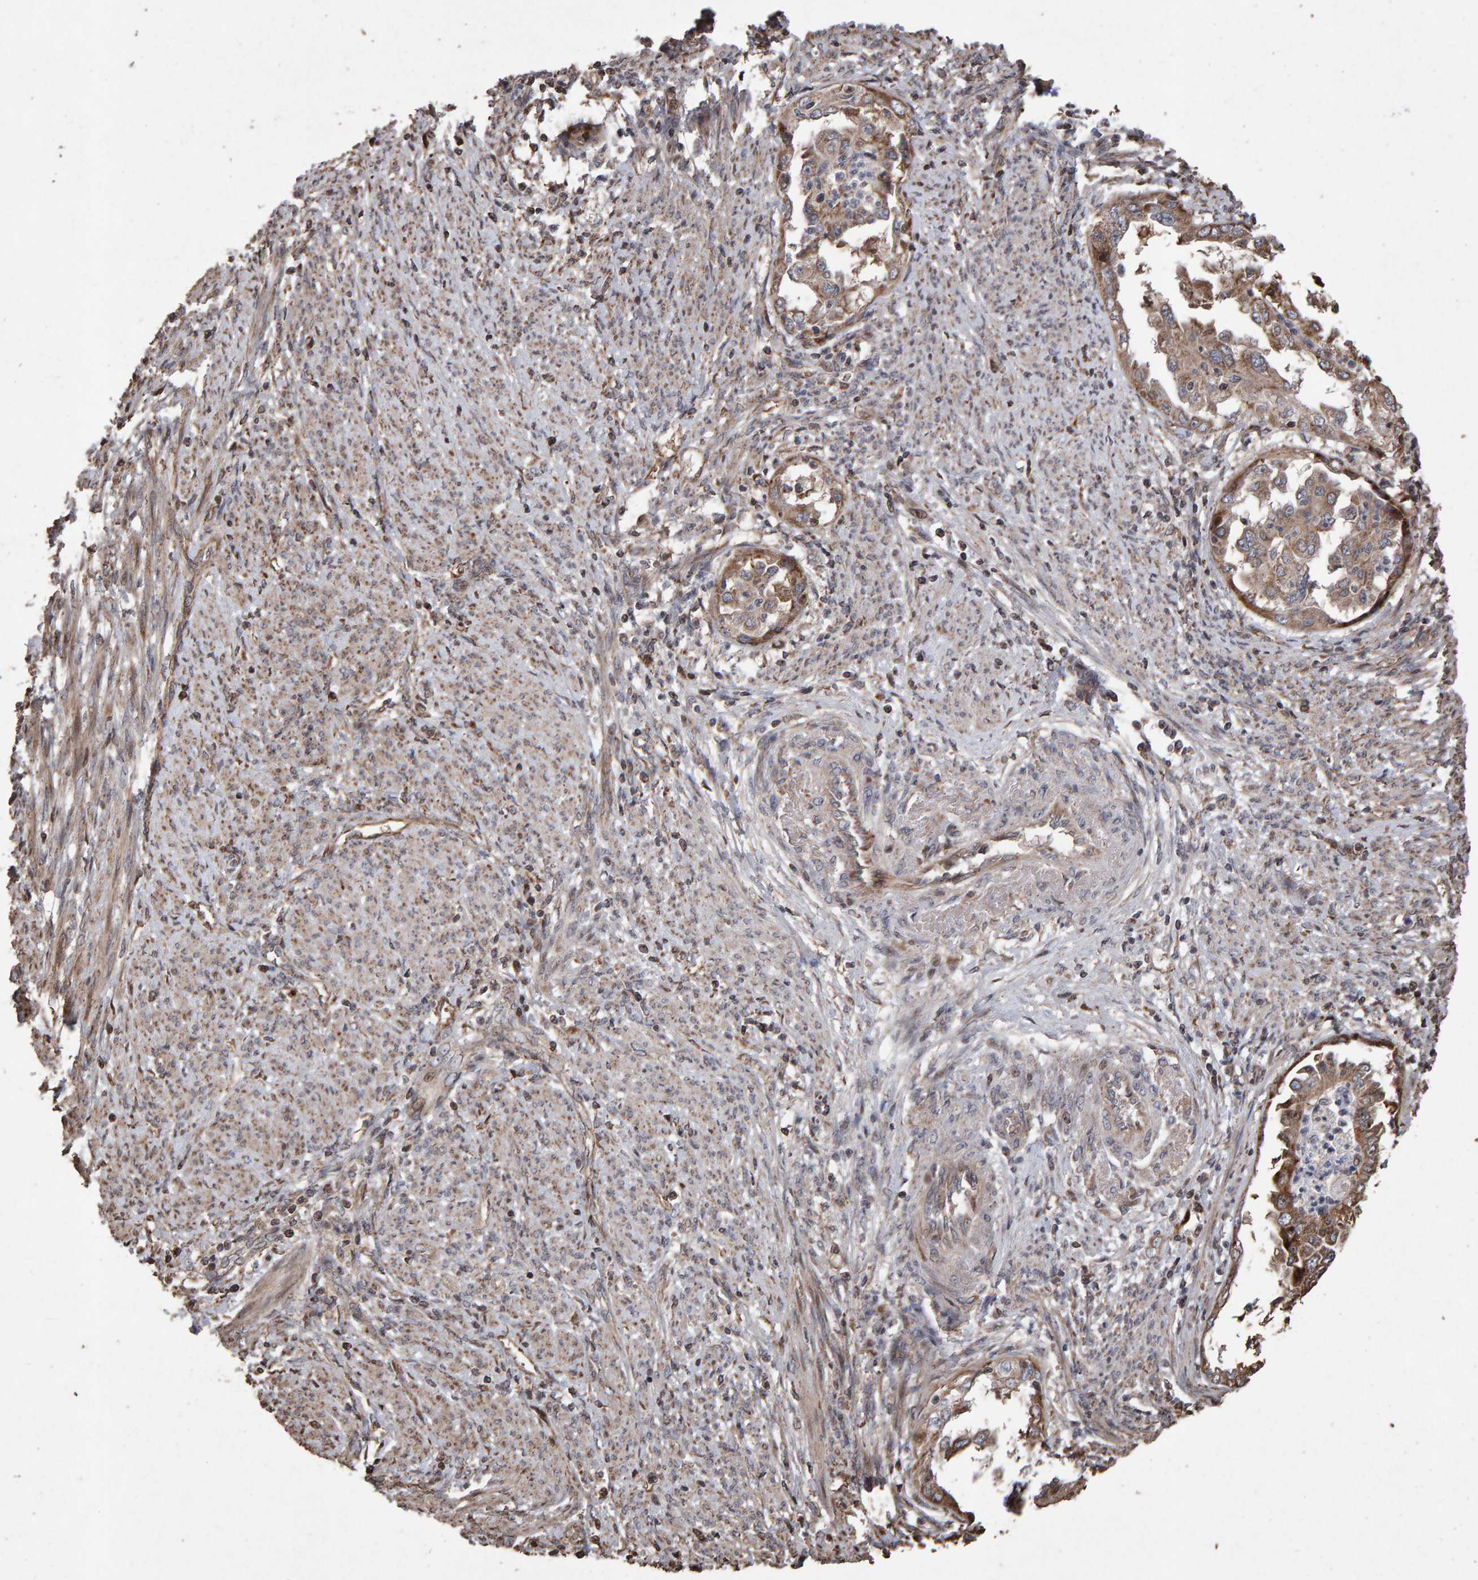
{"staining": {"intensity": "moderate", "quantity": ">75%", "location": "cytoplasmic/membranous"}, "tissue": "endometrial cancer", "cell_type": "Tumor cells", "image_type": "cancer", "snomed": [{"axis": "morphology", "description": "Adenocarcinoma, NOS"}, {"axis": "topography", "description": "Endometrium"}], "caption": "Endometrial cancer (adenocarcinoma) stained with a protein marker demonstrates moderate staining in tumor cells.", "gene": "OSBP2", "patient": {"sex": "female", "age": 85}}